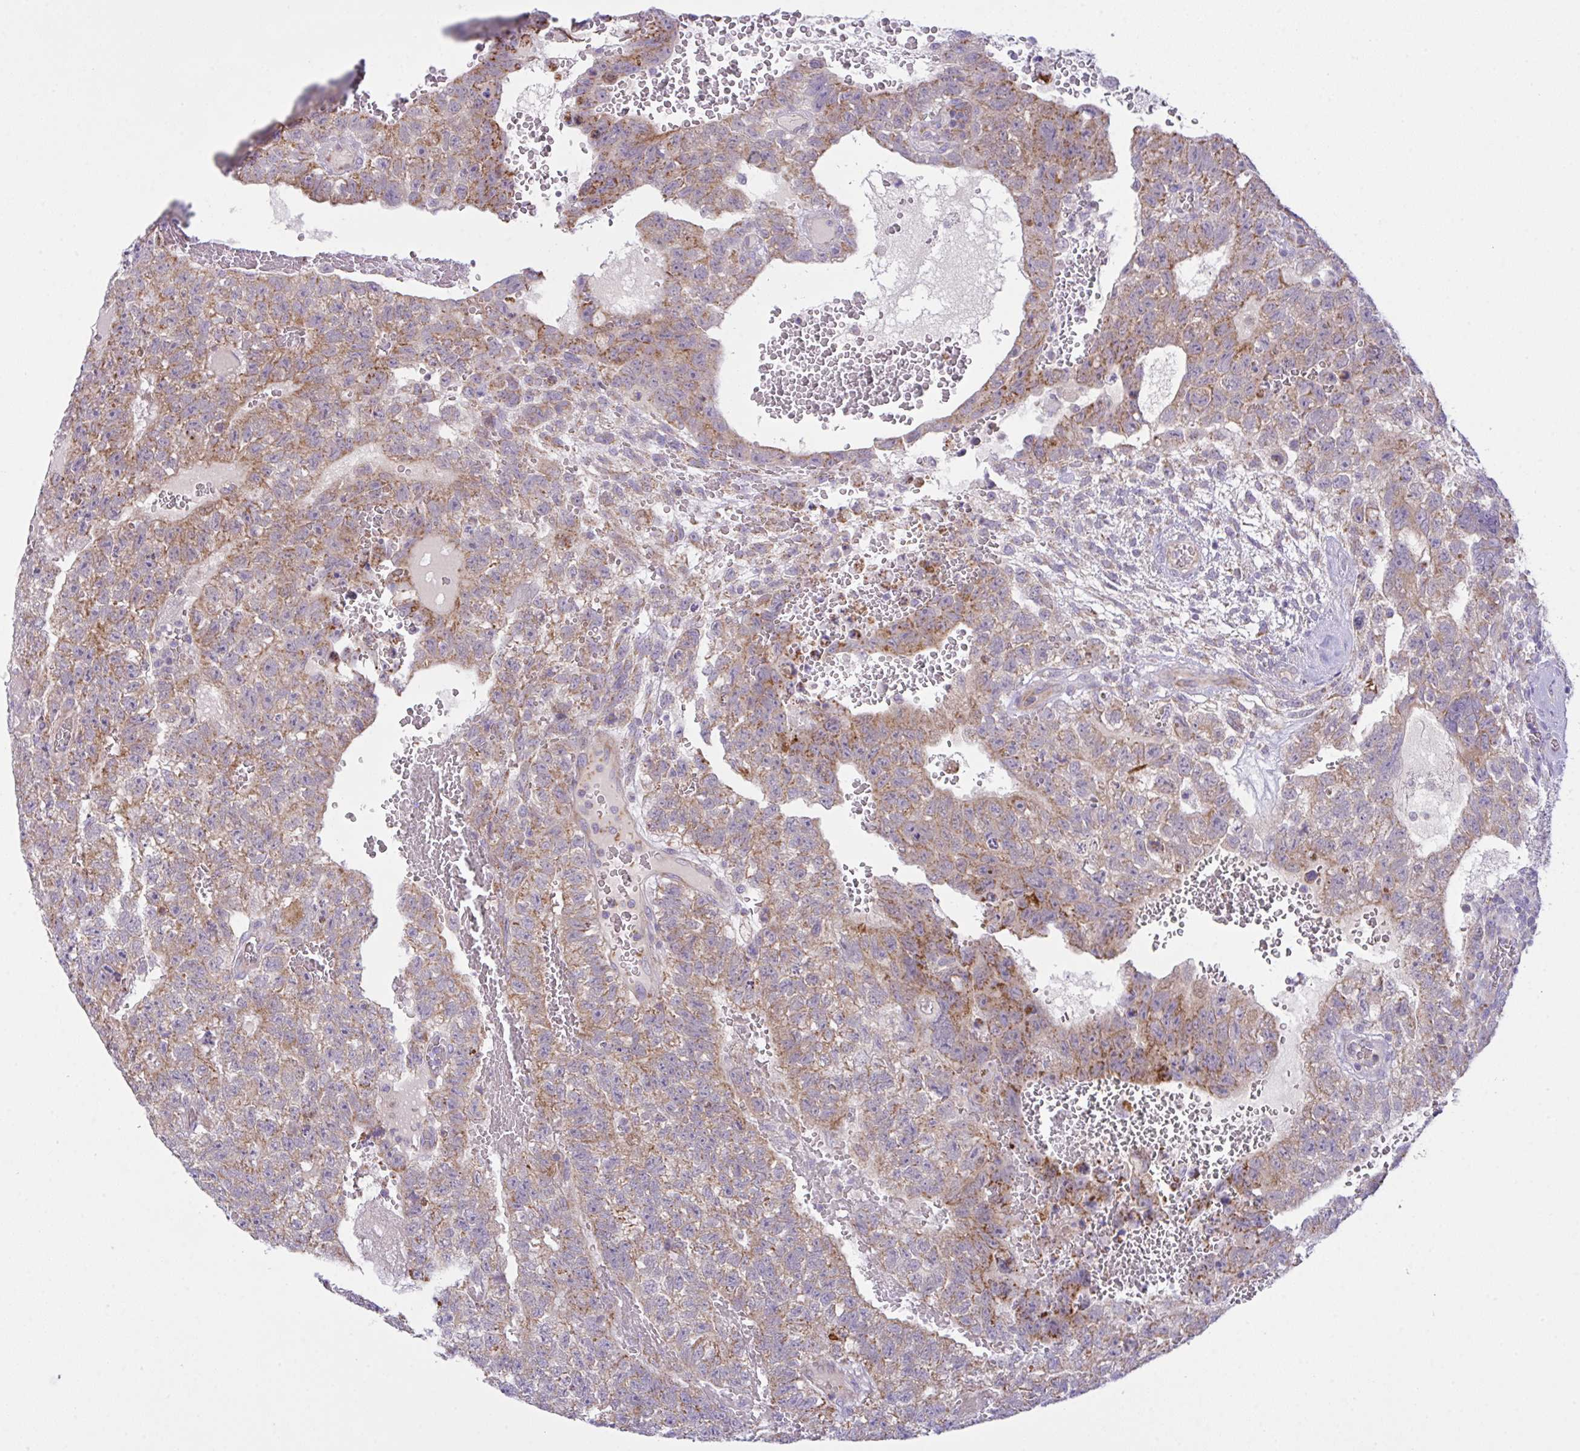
{"staining": {"intensity": "moderate", "quantity": ">75%", "location": "cytoplasmic/membranous"}, "tissue": "testis cancer", "cell_type": "Tumor cells", "image_type": "cancer", "snomed": [{"axis": "morphology", "description": "Carcinoma, Embryonal, NOS"}, {"axis": "topography", "description": "Testis"}], "caption": "Immunohistochemical staining of human testis embryonal carcinoma demonstrates moderate cytoplasmic/membranous protein staining in approximately >75% of tumor cells.", "gene": "CHDH", "patient": {"sex": "male", "age": 26}}